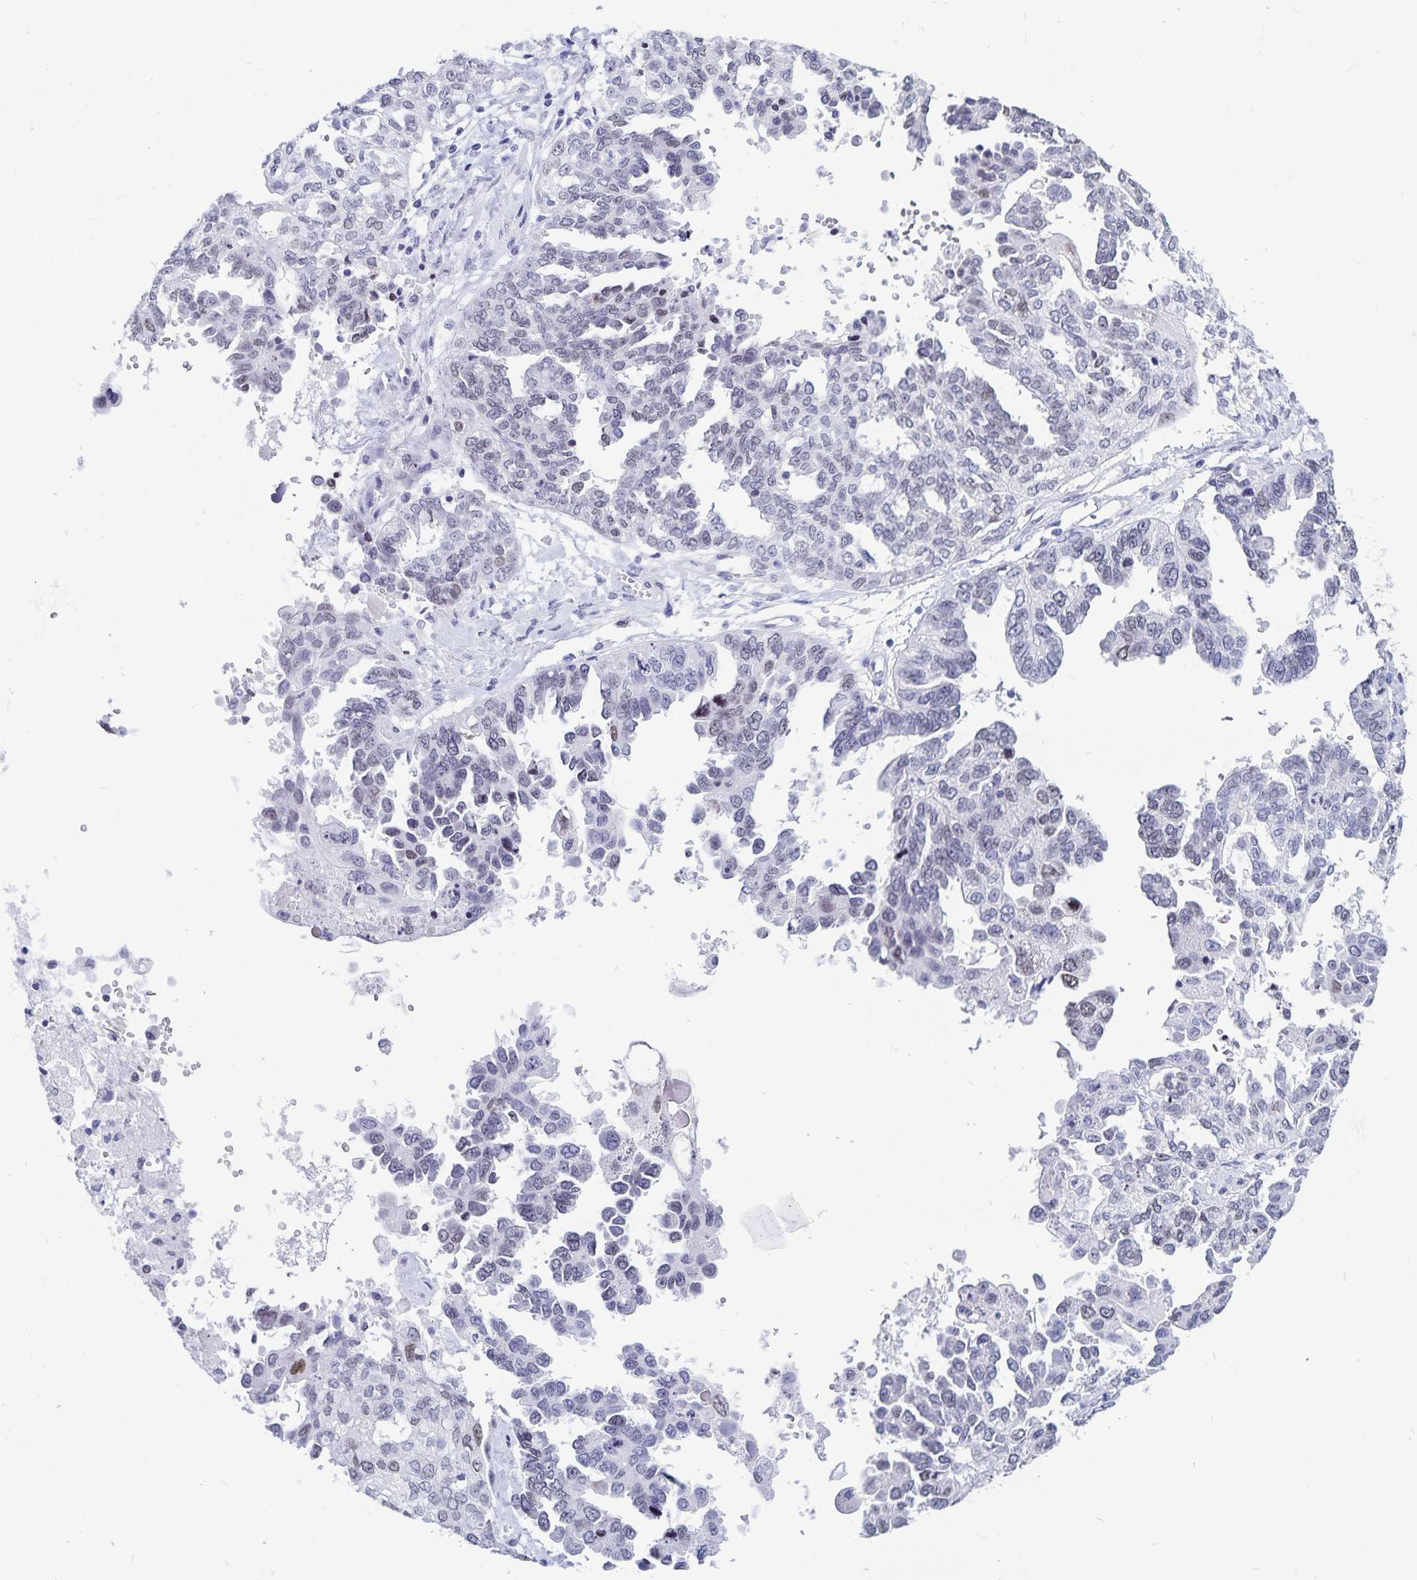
{"staining": {"intensity": "weak", "quantity": "<25%", "location": "nuclear"}, "tissue": "ovarian cancer", "cell_type": "Tumor cells", "image_type": "cancer", "snomed": [{"axis": "morphology", "description": "Cystadenocarcinoma, serous, NOS"}, {"axis": "topography", "description": "Ovary"}], "caption": "Tumor cells are negative for brown protein staining in ovarian cancer. The staining was performed using DAB to visualize the protein expression in brown, while the nuclei were stained in blue with hematoxylin (Magnification: 20x).", "gene": "HMGB3", "patient": {"sex": "female", "age": 53}}